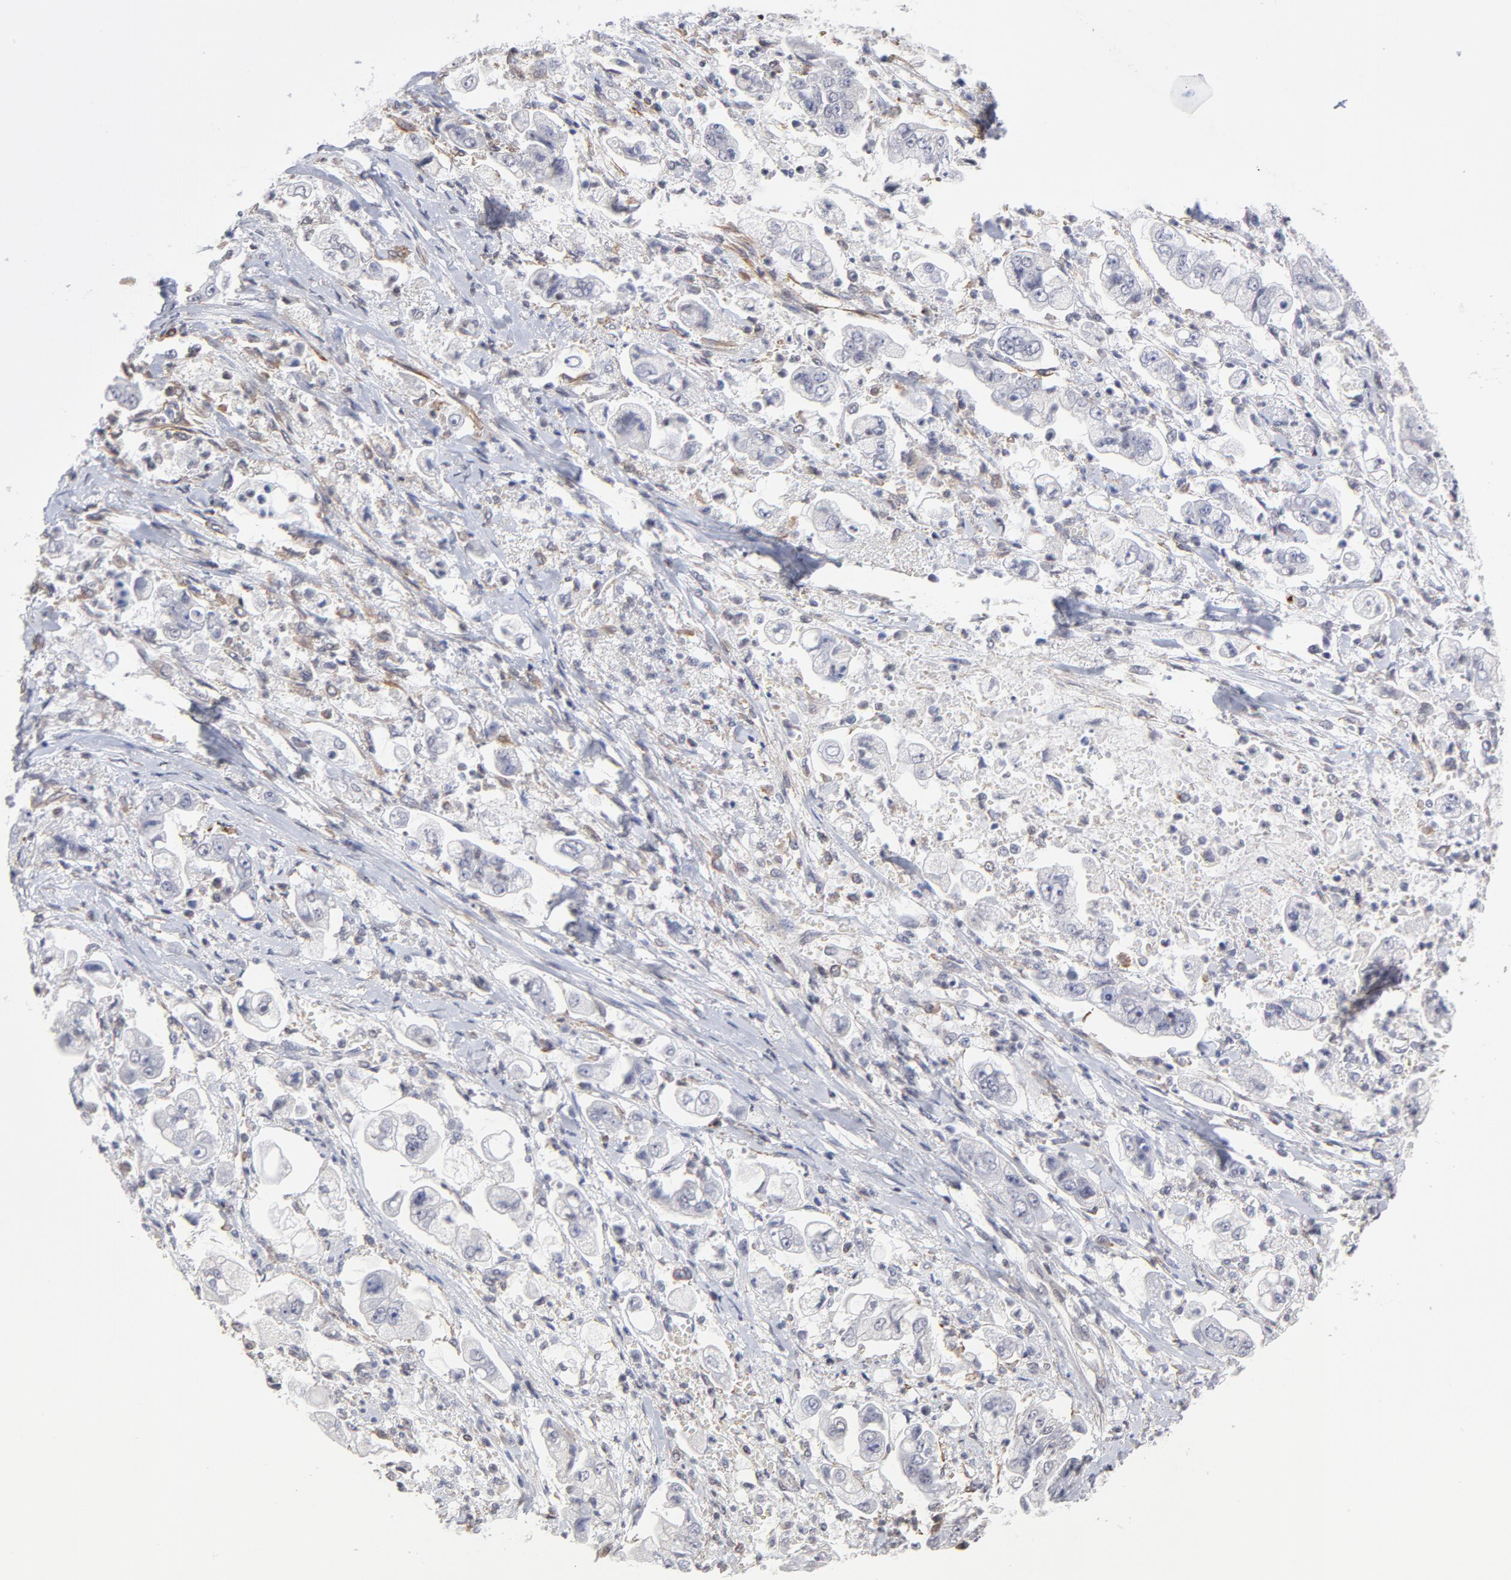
{"staining": {"intensity": "negative", "quantity": "none", "location": "none"}, "tissue": "stomach cancer", "cell_type": "Tumor cells", "image_type": "cancer", "snomed": [{"axis": "morphology", "description": "Adenocarcinoma, NOS"}, {"axis": "topography", "description": "Stomach"}], "caption": "The image exhibits no staining of tumor cells in stomach cancer (adenocarcinoma).", "gene": "CTCF", "patient": {"sex": "male", "age": 62}}